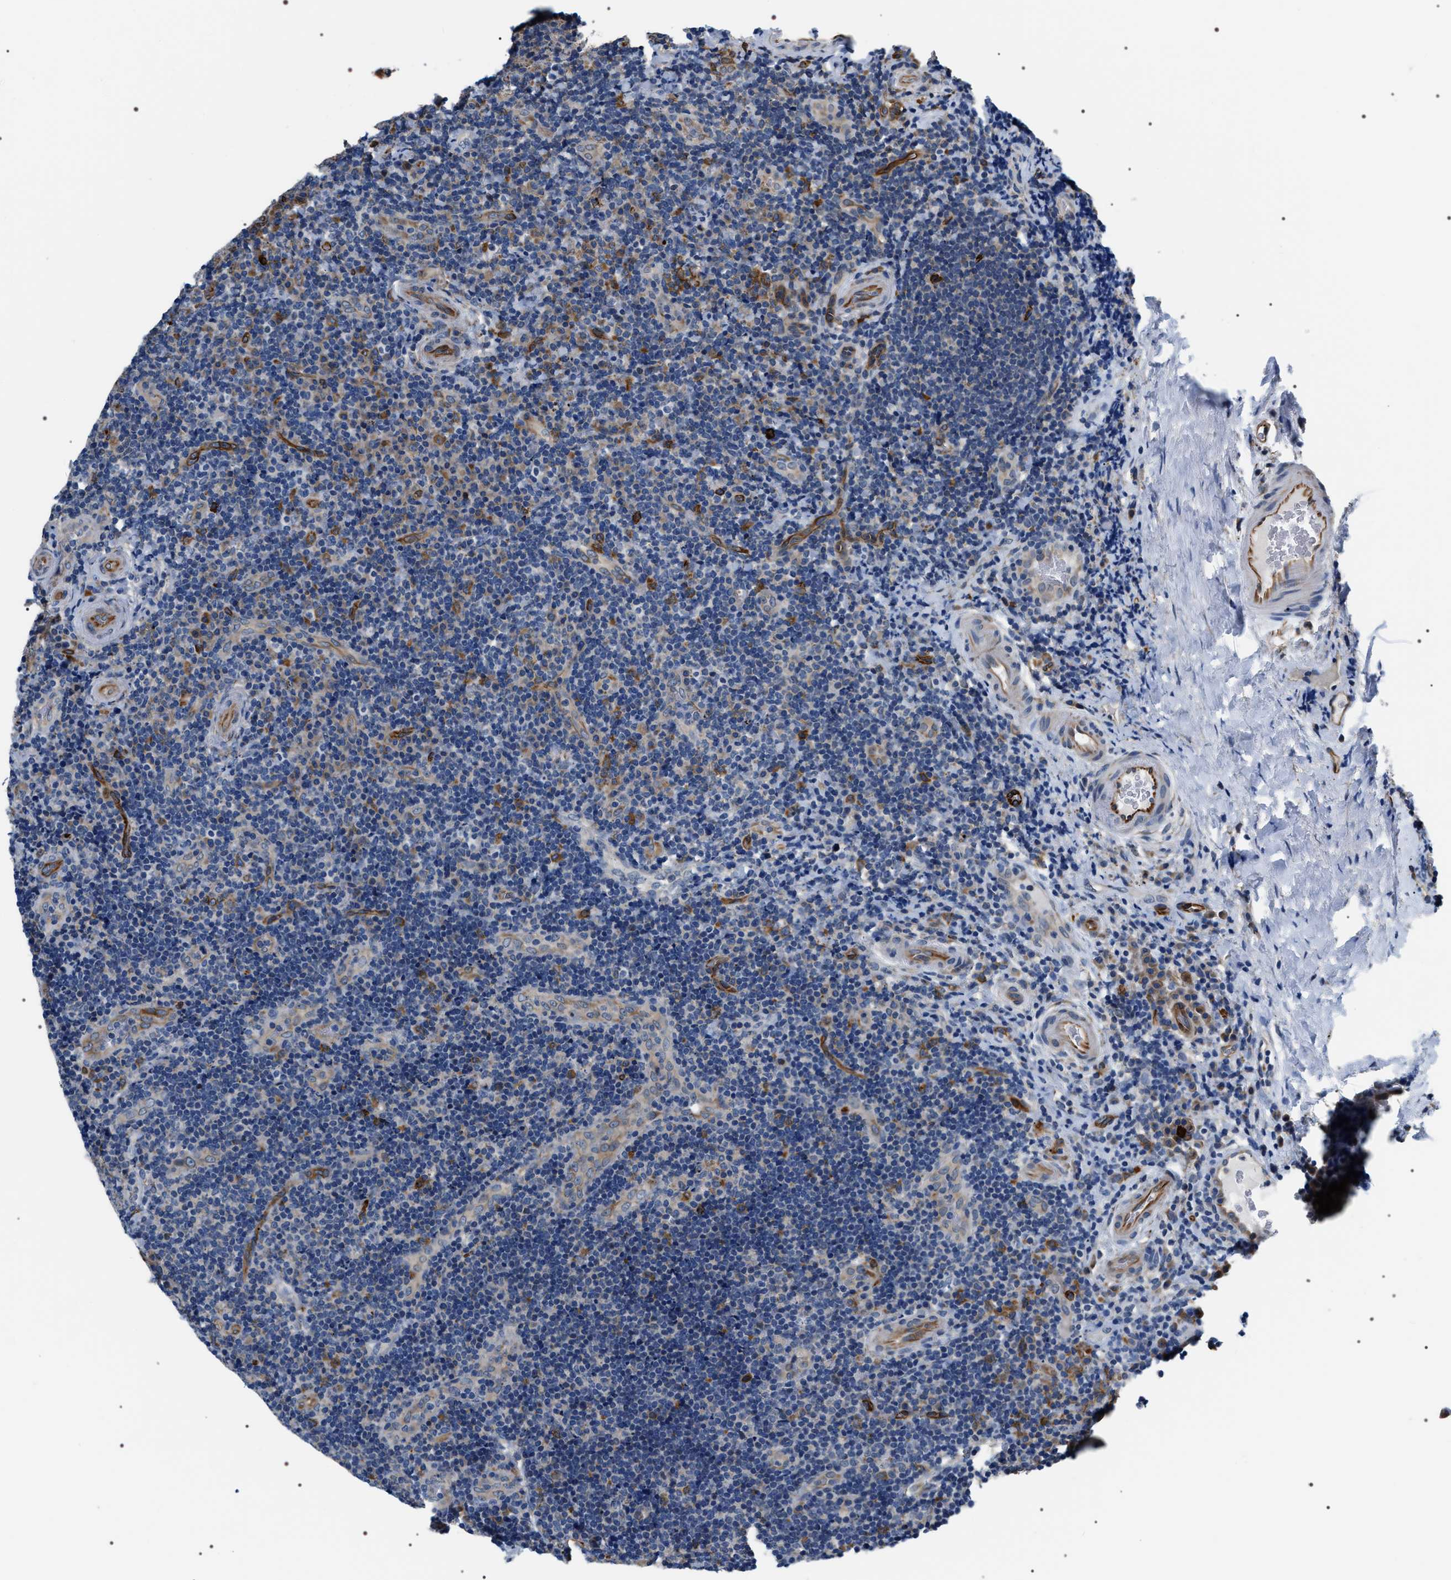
{"staining": {"intensity": "weak", "quantity": "<25%", "location": "cytoplasmic/membranous"}, "tissue": "lymphoma", "cell_type": "Tumor cells", "image_type": "cancer", "snomed": [{"axis": "morphology", "description": "Malignant lymphoma, non-Hodgkin's type, High grade"}, {"axis": "topography", "description": "Tonsil"}], "caption": "Tumor cells show no significant positivity in malignant lymphoma, non-Hodgkin's type (high-grade).", "gene": "PKD1L1", "patient": {"sex": "female", "age": 36}}